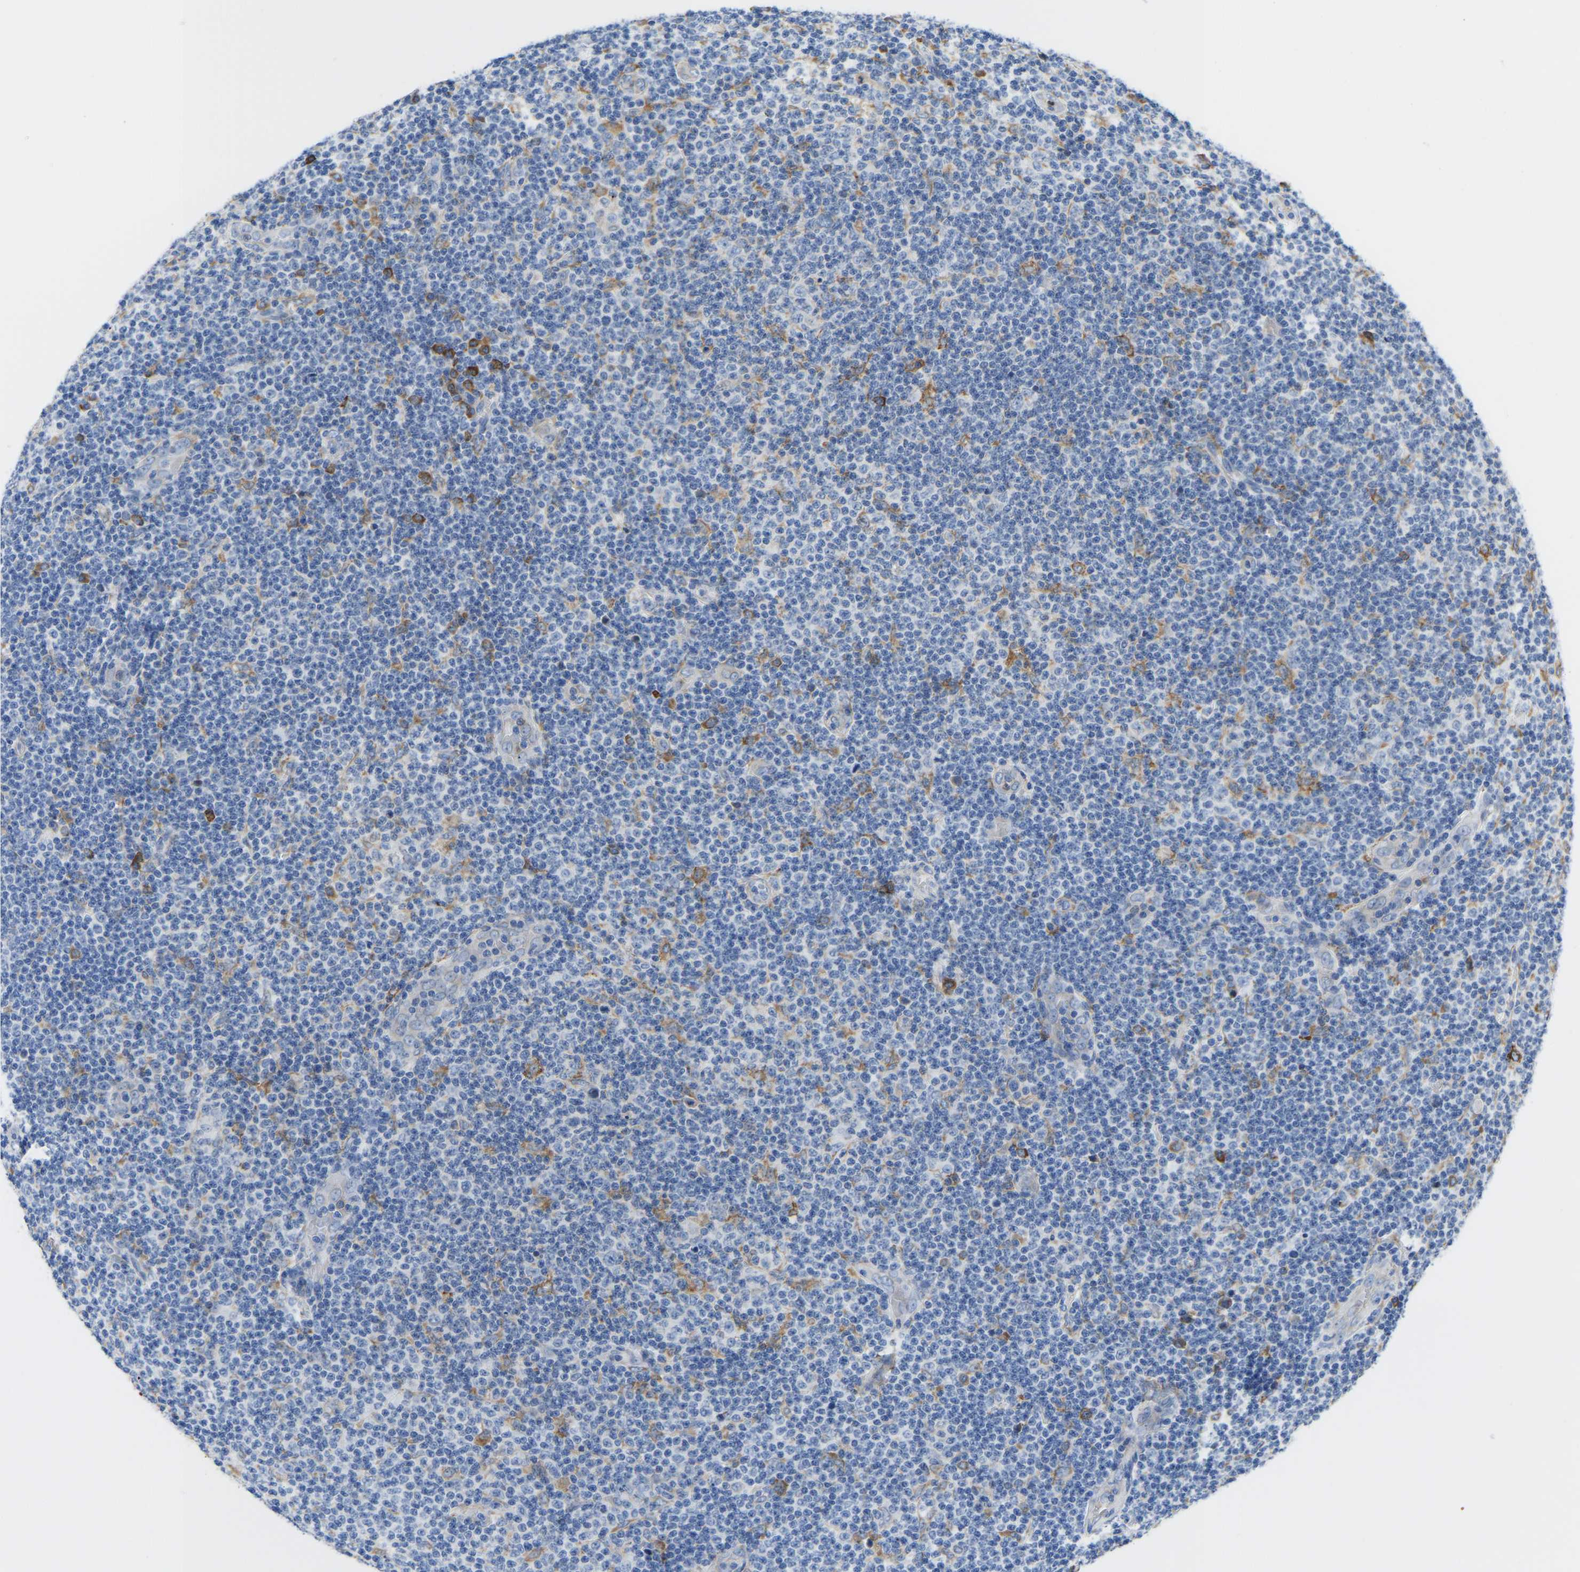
{"staining": {"intensity": "moderate", "quantity": "<25%", "location": "cytoplasmic/membranous"}, "tissue": "lymphoma", "cell_type": "Tumor cells", "image_type": "cancer", "snomed": [{"axis": "morphology", "description": "Malignant lymphoma, non-Hodgkin's type, Low grade"}, {"axis": "topography", "description": "Lymph node"}], "caption": "Protein analysis of low-grade malignant lymphoma, non-Hodgkin's type tissue exhibits moderate cytoplasmic/membranous positivity in about <25% of tumor cells.", "gene": "P4HB", "patient": {"sex": "male", "age": 83}}